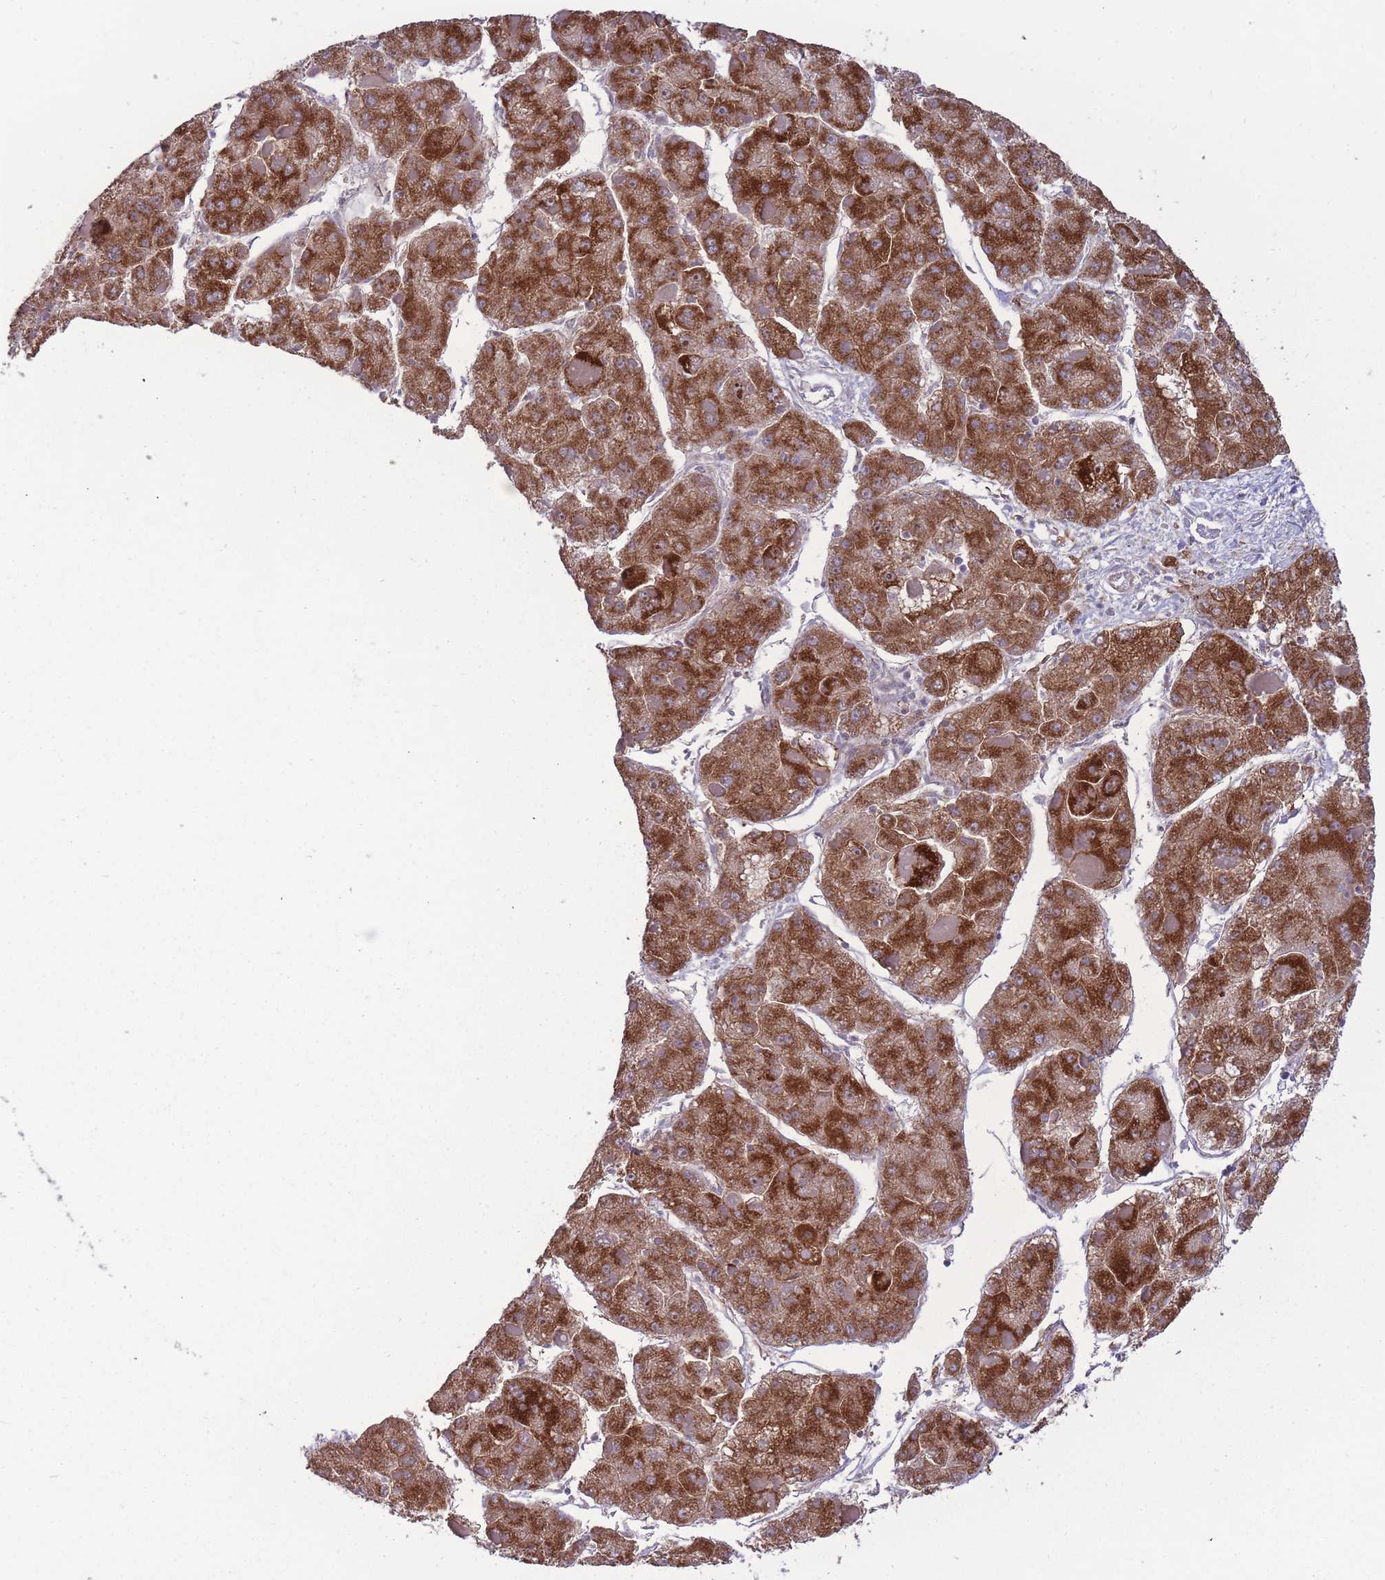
{"staining": {"intensity": "strong", "quantity": ">75%", "location": "cytoplasmic/membranous"}, "tissue": "liver cancer", "cell_type": "Tumor cells", "image_type": "cancer", "snomed": [{"axis": "morphology", "description": "Carcinoma, Hepatocellular, NOS"}, {"axis": "topography", "description": "Liver"}], "caption": "IHC staining of liver hepatocellular carcinoma, which shows high levels of strong cytoplasmic/membranous expression in approximately >75% of tumor cells indicating strong cytoplasmic/membranous protein staining. The staining was performed using DAB (brown) for protein detection and nuclei were counterstained in hematoxylin (blue).", "gene": "MCIDAS", "patient": {"sex": "female", "age": 73}}